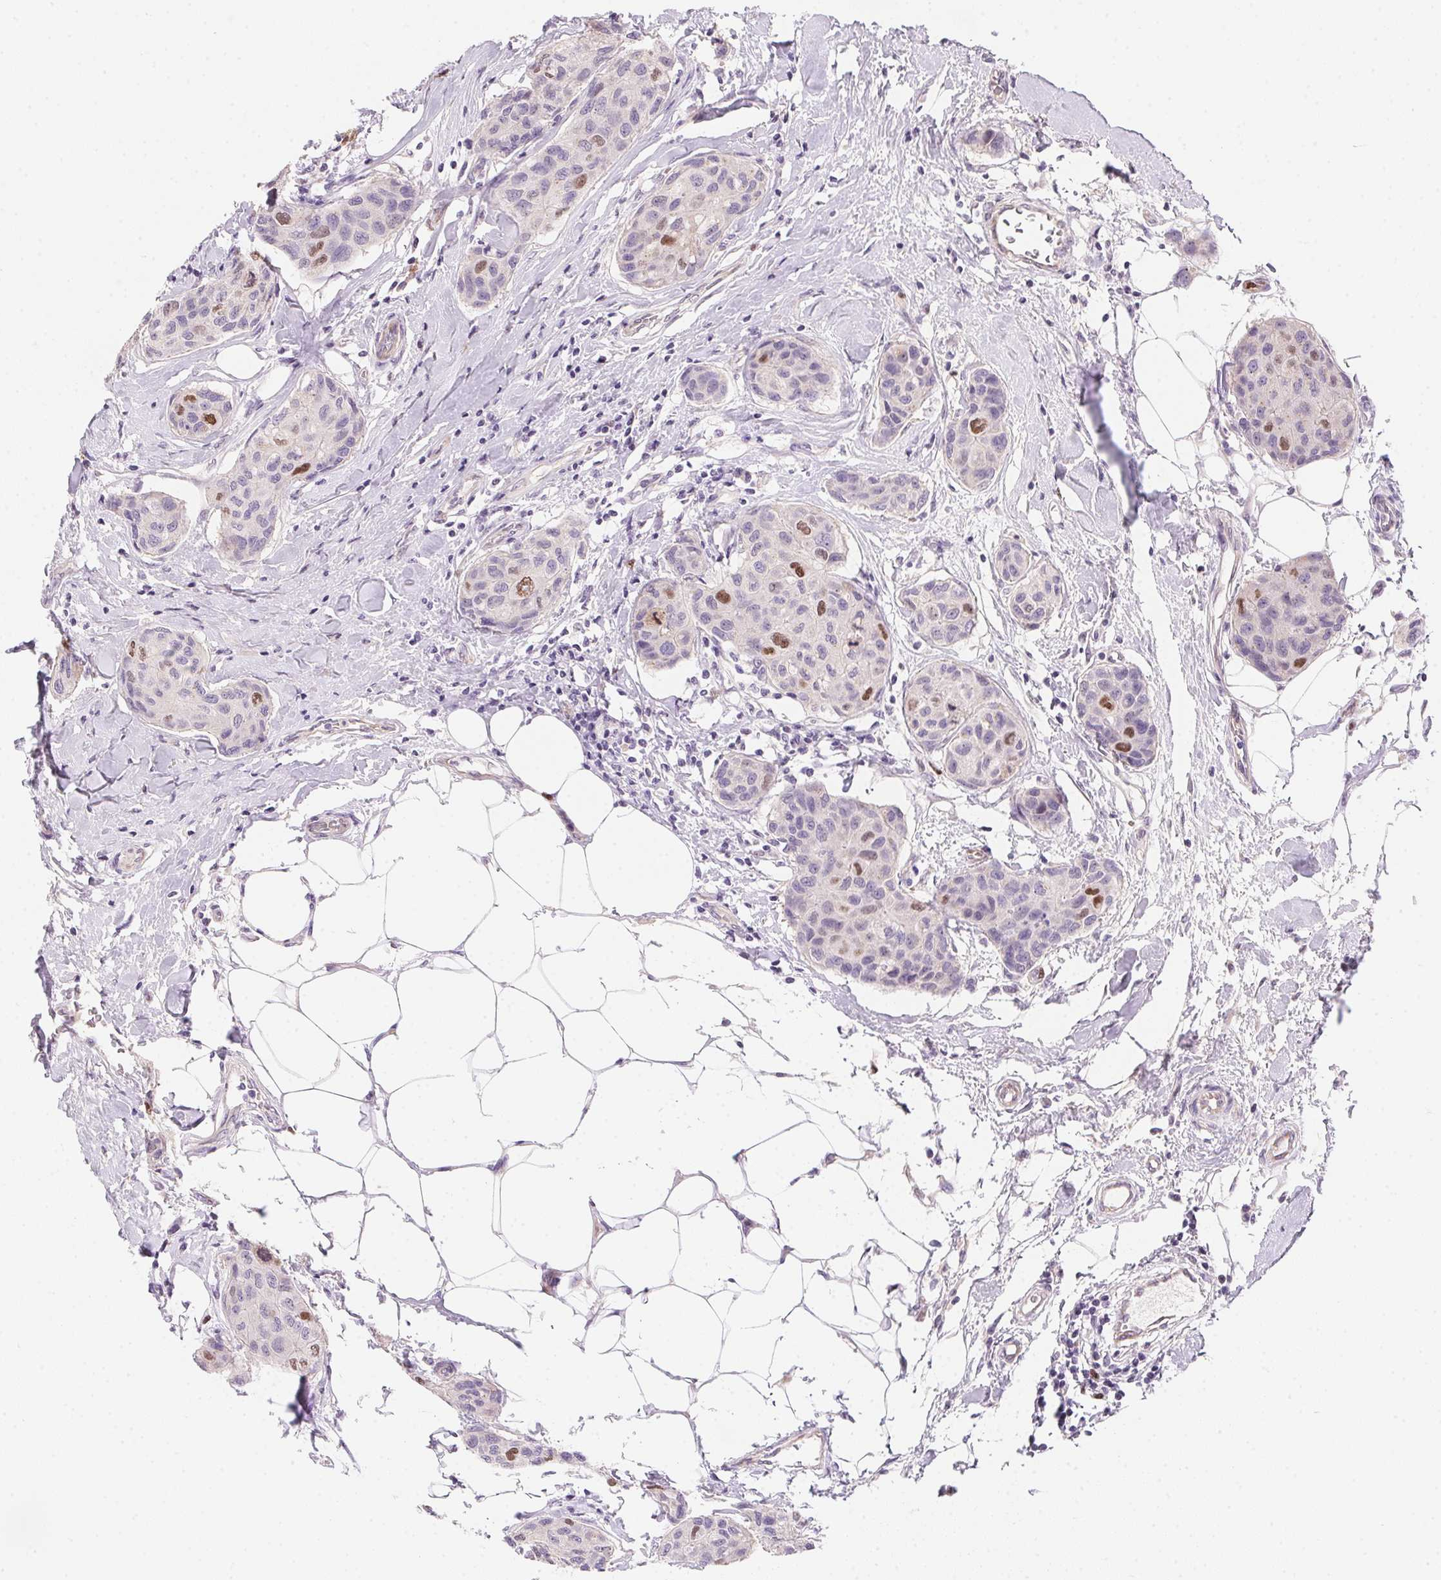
{"staining": {"intensity": "moderate", "quantity": "<25%", "location": "nuclear"}, "tissue": "breast cancer", "cell_type": "Tumor cells", "image_type": "cancer", "snomed": [{"axis": "morphology", "description": "Duct carcinoma"}, {"axis": "topography", "description": "Breast"}], "caption": "Breast cancer (intraductal carcinoma) stained with immunohistochemistry (IHC) reveals moderate nuclear positivity in about <25% of tumor cells. (DAB (3,3'-diaminobenzidine) = brown stain, brightfield microscopy at high magnification).", "gene": "HELLS", "patient": {"sex": "female", "age": 80}}